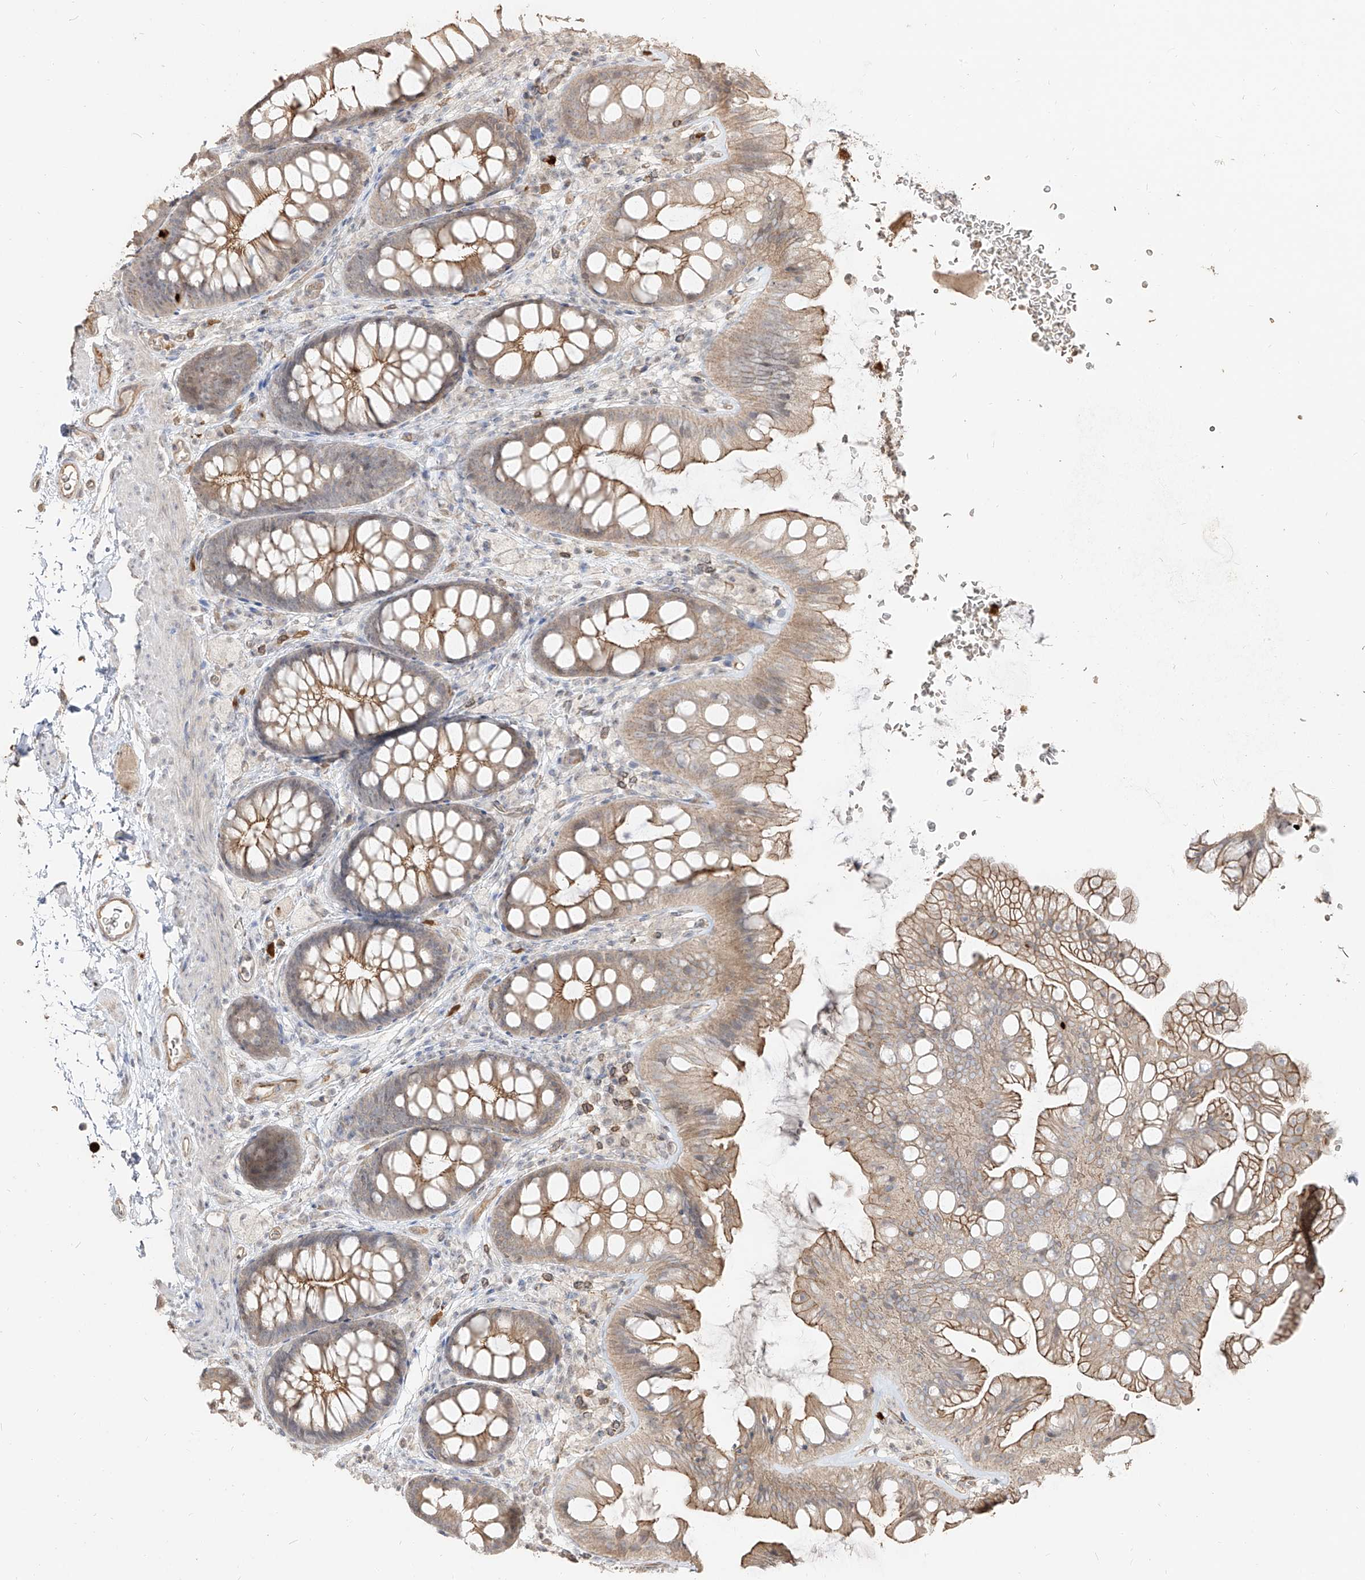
{"staining": {"intensity": "moderate", "quantity": ">75%", "location": "cytoplasmic/membranous"}, "tissue": "colon", "cell_type": "Endothelial cells", "image_type": "normal", "snomed": [{"axis": "morphology", "description": "Normal tissue, NOS"}, {"axis": "topography", "description": "Colon"}], "caption": "Immunohistochemical staining of unremarkable human colon shows medium levels of moderate cytoplasmic/membranous positivity in about >75% of endothelial cells. The protein of interest is stained brown, and the nuclei are stained in blue (DAB (3,3'-diaminobenzidine) IHC with brightfield microscopy, high magnification).", "gene": "ZNF227", "patient": {"sex": "female", "age": 62}}